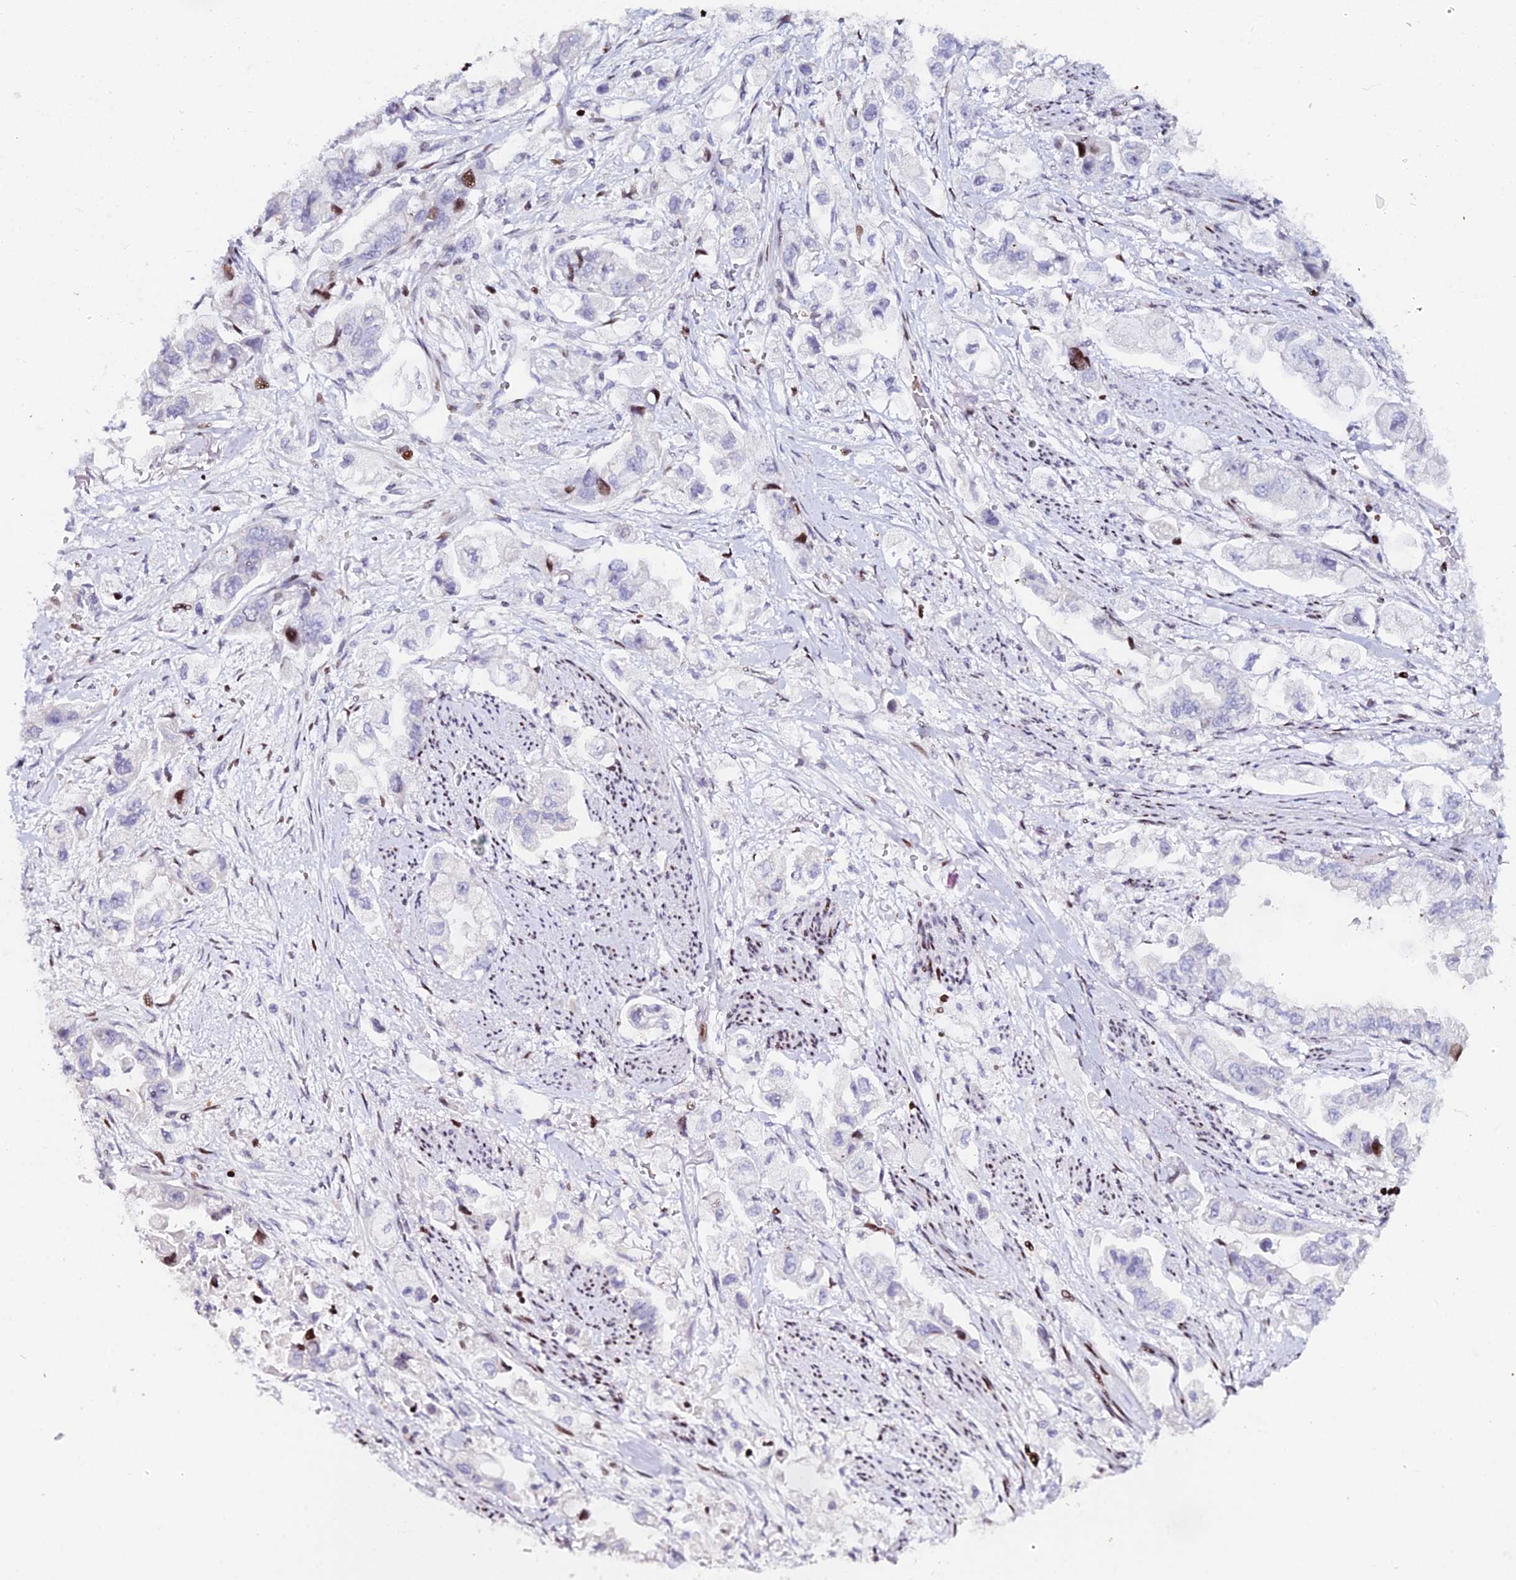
{"staining": {"intensity": "moderate", "quantity": "<25%", "location": "nuclear"}, "tissue": "stomach cancer", "cell_type": "Tumor cells", "image_type": "cancer", "snomed": [{"axis": "morphology", "description": "Adenocarcinoma, NOS"}, {"axis": "topography", "description": "Stomach"}], "caption": "This histopathology image exhibits immunohistochemistry staining of adenocarcinoma (stomach), with low moderate nuclear positivity in about <25% of tumor cells.", "gene": "MYNN", "patient": {"sex": "male", "age": 62}}